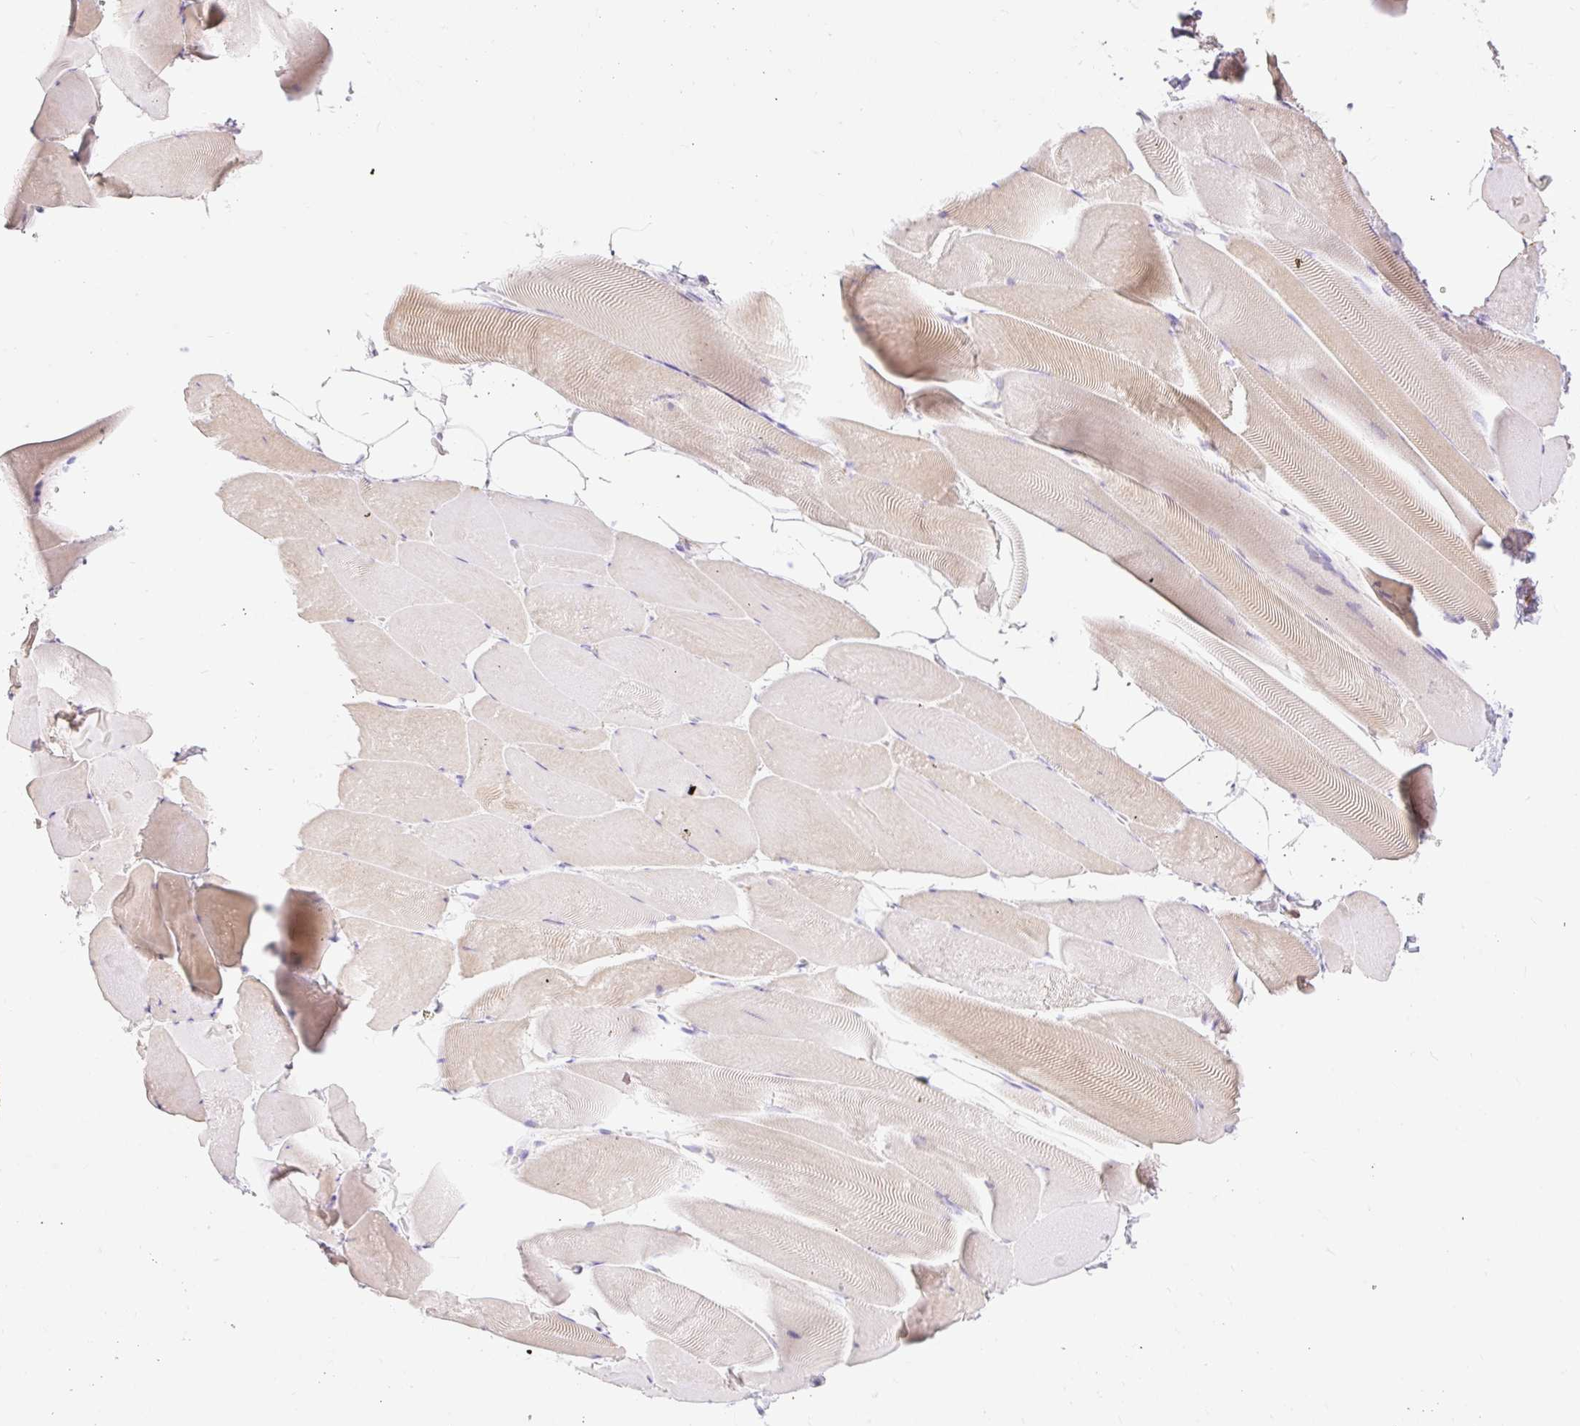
{"staining": {"intensity": "weak", "quantity": "25%-75%", "location": "cytoplasmic/membranous"}, "tissue": "skeletal muscle", "cell_type": "Myocytes", "image_type": "normal", "snomed": [{"axis": "morphology", "description": "Normal tissue, NOS"}, {"axis": "topography", "description": "Skeletal muscle"}], "caption": "Immunohistochemistry (IHC) (DAB (3,3'-diaminobenzidine)) staining of benign skeletal muscle reveals weak cytoplasmic/membranous protein staining in approximately 25%-75% of myocytes. (IHC, brightfield microscopy, high magnification).", "gene": "SIGLEC1", "patient": {"sex": "female", "age": 64}}